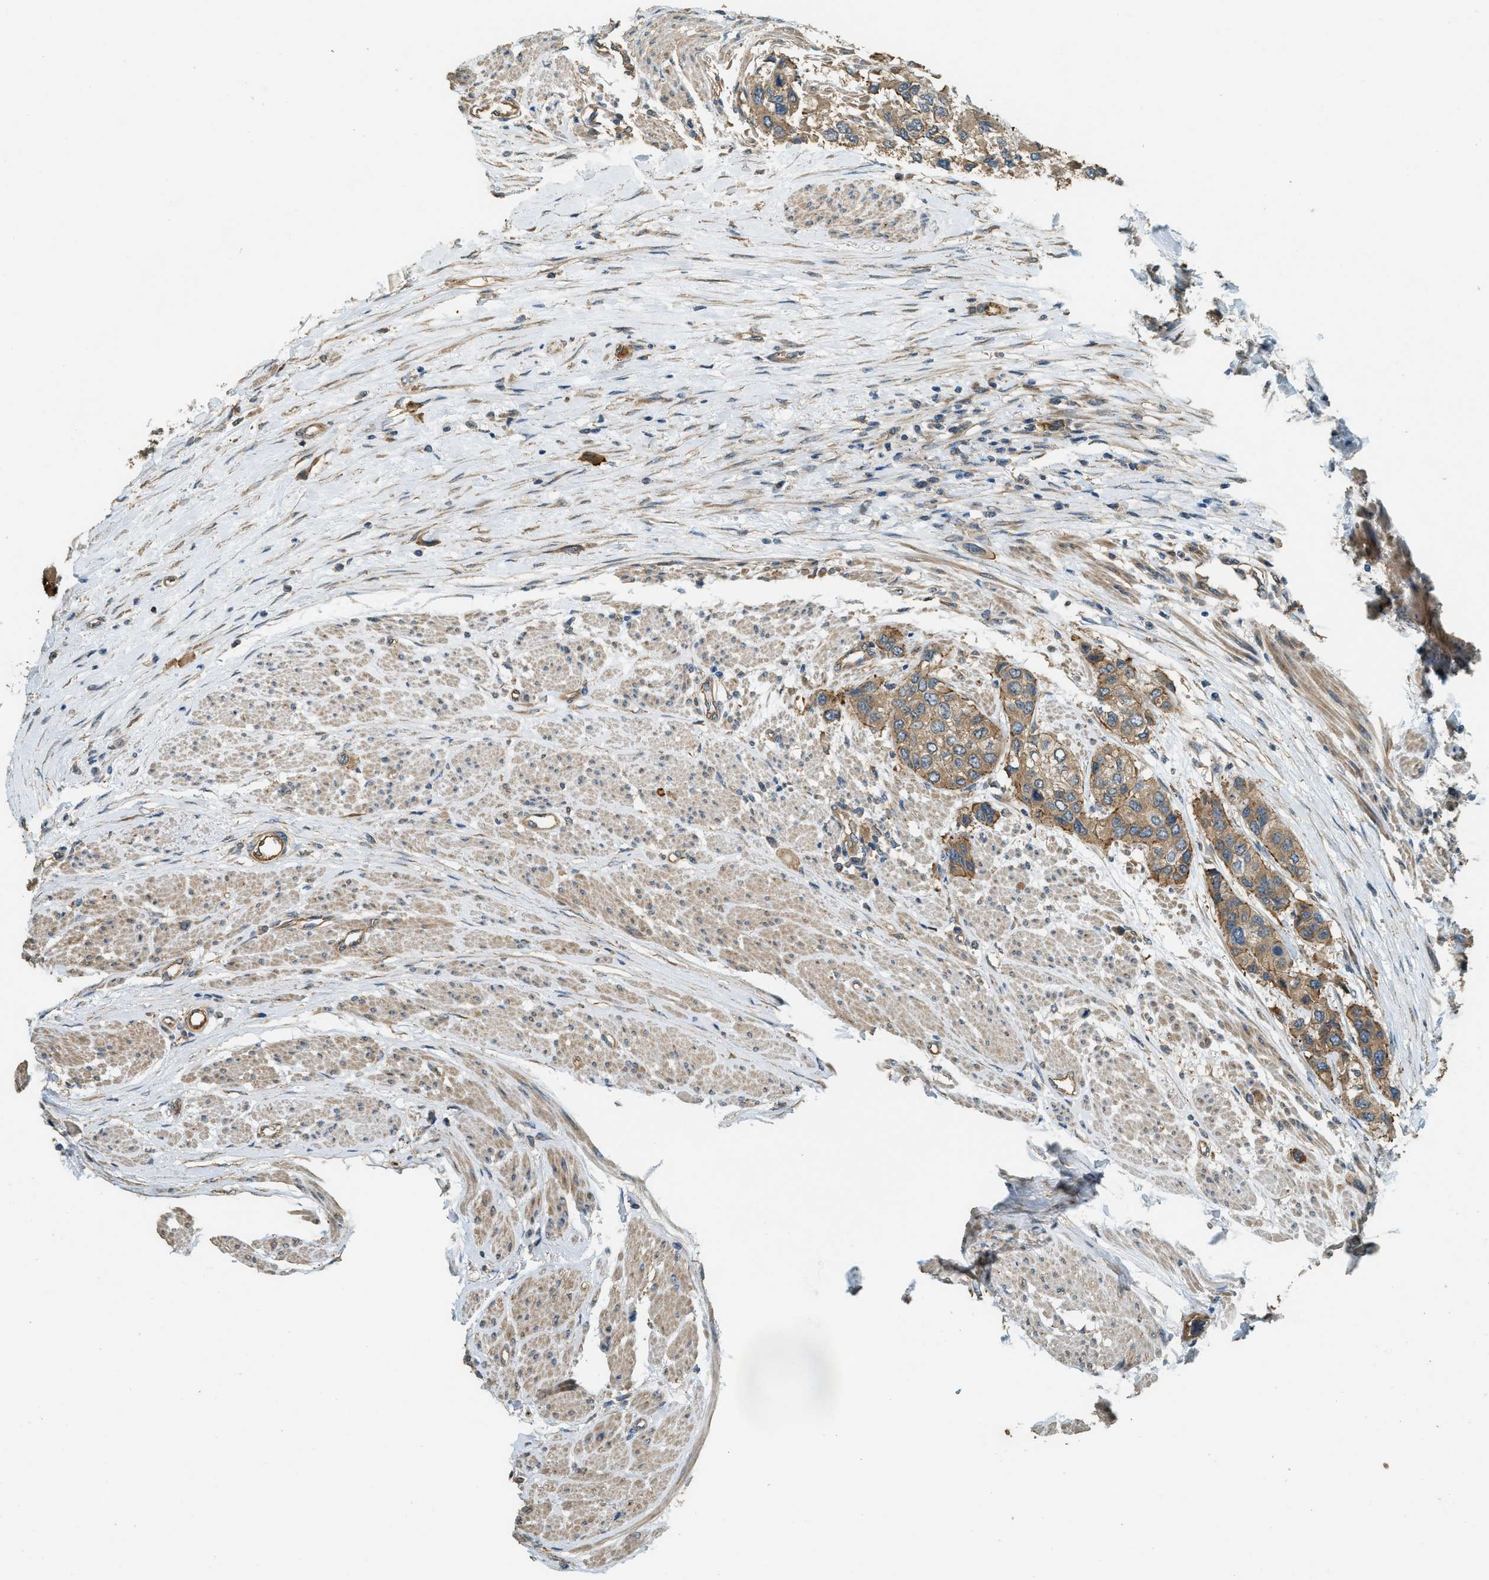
{"staining": {"intensity": "moderate", "quantity": ">75%", "location": "cytoplasmic/membranous"}, "tissue": "urothelial cancer", "cell_type": "Tumor cells", "image_type": "cancer", "snomed": [{"axis": "morphology", "description": "Urothelial carcinoma, High grade"}, {"axis": "topography", "description": "Urinary bladder"}], "caption": "Immunohistochemical staining of urothelial cancer reveals medium levels of moderate cytoplasmic/membranous protein staining in approximately >75% of tumor cells.", "gene": "MARS1", "patient": {"sex": "female", "age": 56}}